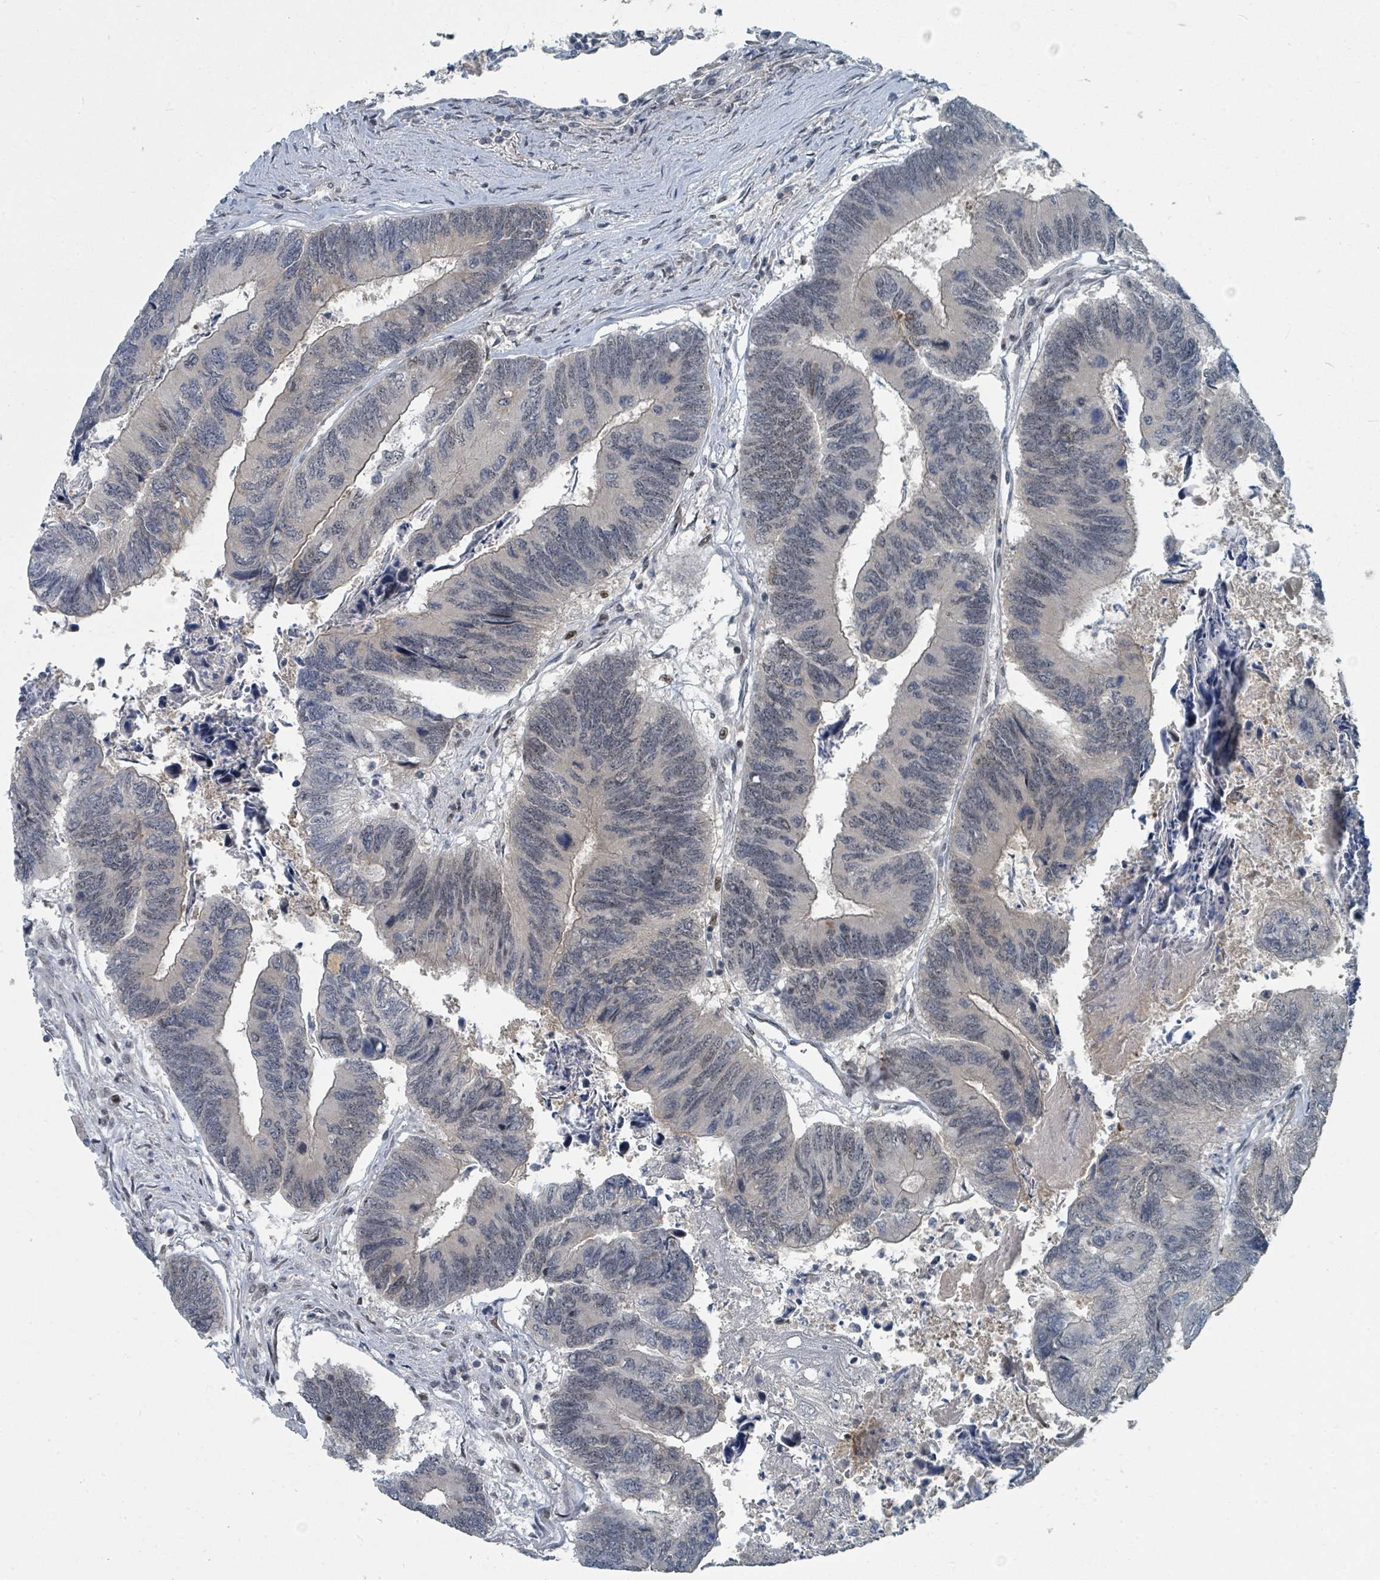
{"staining": {"intensity": "weak", "quantity": "25%-75%", "location": "nuclear"}, "tissue": "colorectal cancer", "cell_type": "Tumor cells", "image_type": "cancer", "snomed": [{"axis": "morphology", "description": "Adenocarcinoma, NOS"}, {"axis": "topography", "description": "Colon"}], "caption": "Immunohistochemical staining of colorectal cancer (adenocarcinoma) displays low levels of weak nuclear protein expression in approximately 25%-75% of tumor cells. (brown staining indicates protein expression, while blue staining denotes nuclei).", "gene": "UCK1", "patient": {"sex": "female", "age": 67}}